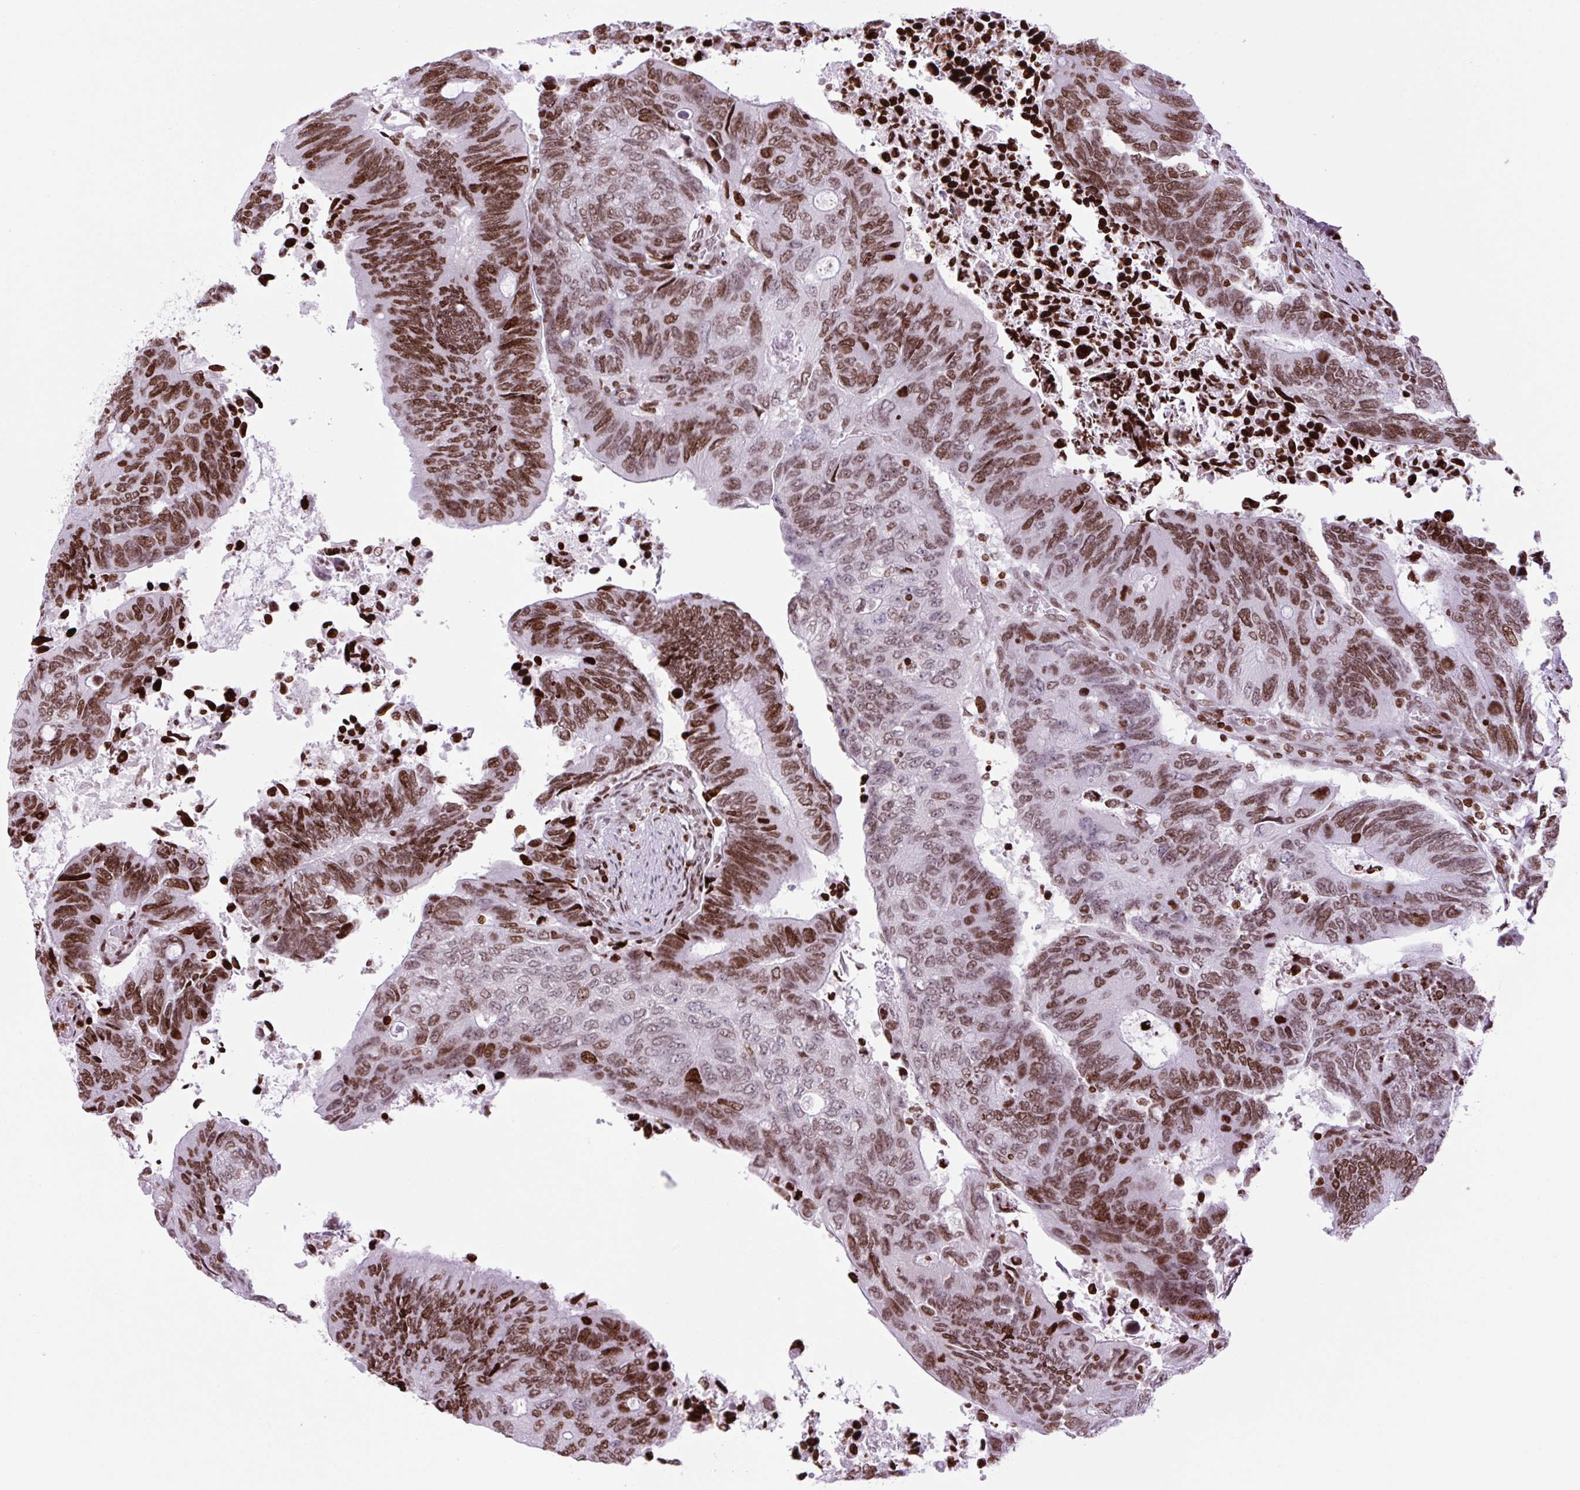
{"staining": {"intensity": "strong", "quantity": "25%-75%", "location": "nuclear"}, "tissue": "colorectal cancer", "cell_type": "Tumor cells", "image_type": "cancer", "snomed": [{"axis": "morphology", "description": "Adenocarcinoma, NOS"}, {"axis": "topography", "description": "Colon"}], "caption": "Protein staining shows strong nuclear expression in about 25%-75% of tumor cells in colorectal cancer (adenocarcinoma).", "gene": "H1-3", "patient": {"sex": "male", "age": 87}}